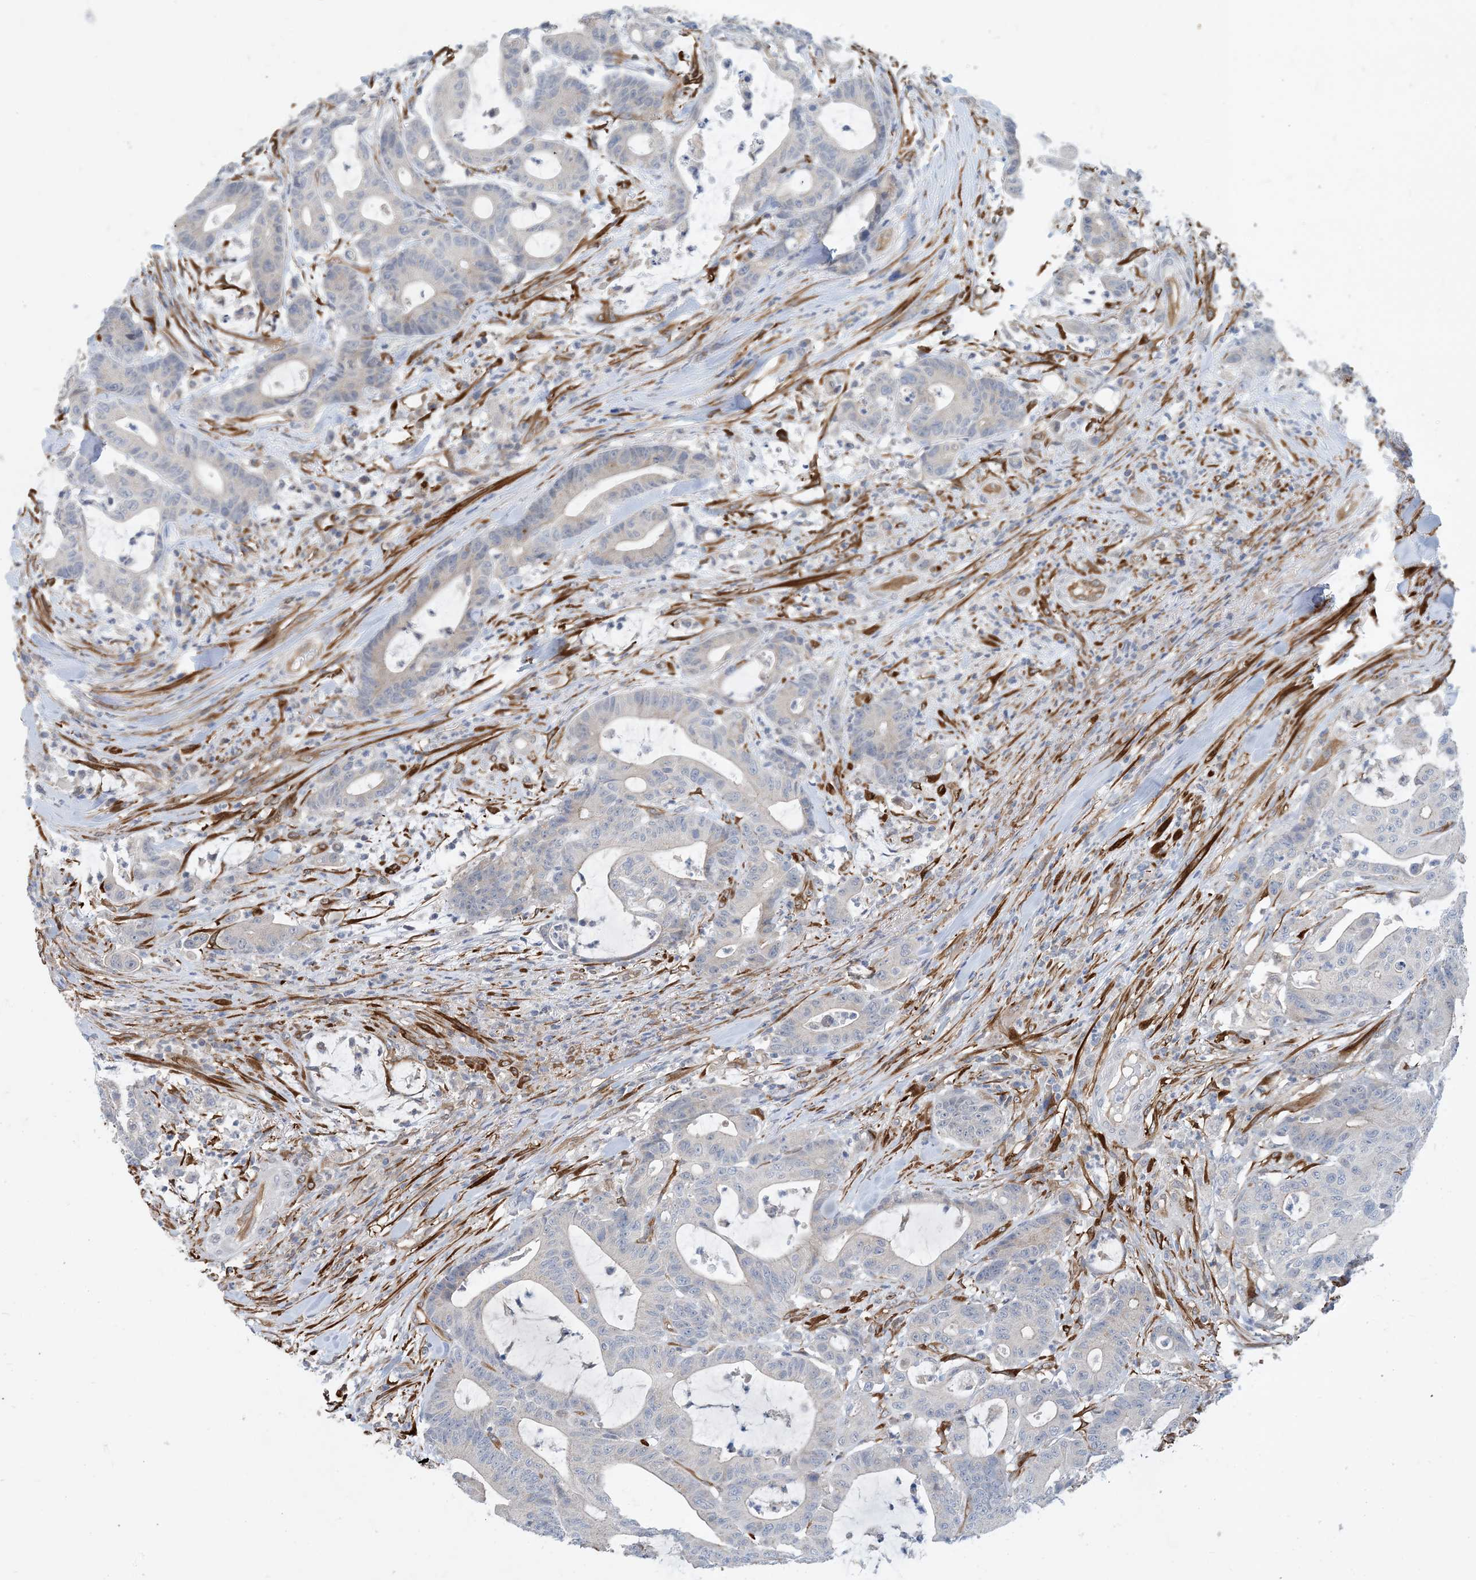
{"staining": {"intensity": "negative", "quantity": "none", "location": "none"}, "tissue": "colorectal cancer", "cell_type": "Tumor cells", "image_type": "cancer", "snomed": [{"axis": "morphology", "description": "Adenocarcinoma, NOS"}, {"axis": "topography", "description": "Colon"}], "caption": "Image shows no significant protein positivity in tumor cells of colorectal adenocarcinoma.", "gene": "EIF2A", "patient": {"sex": "female", "age": 84}}